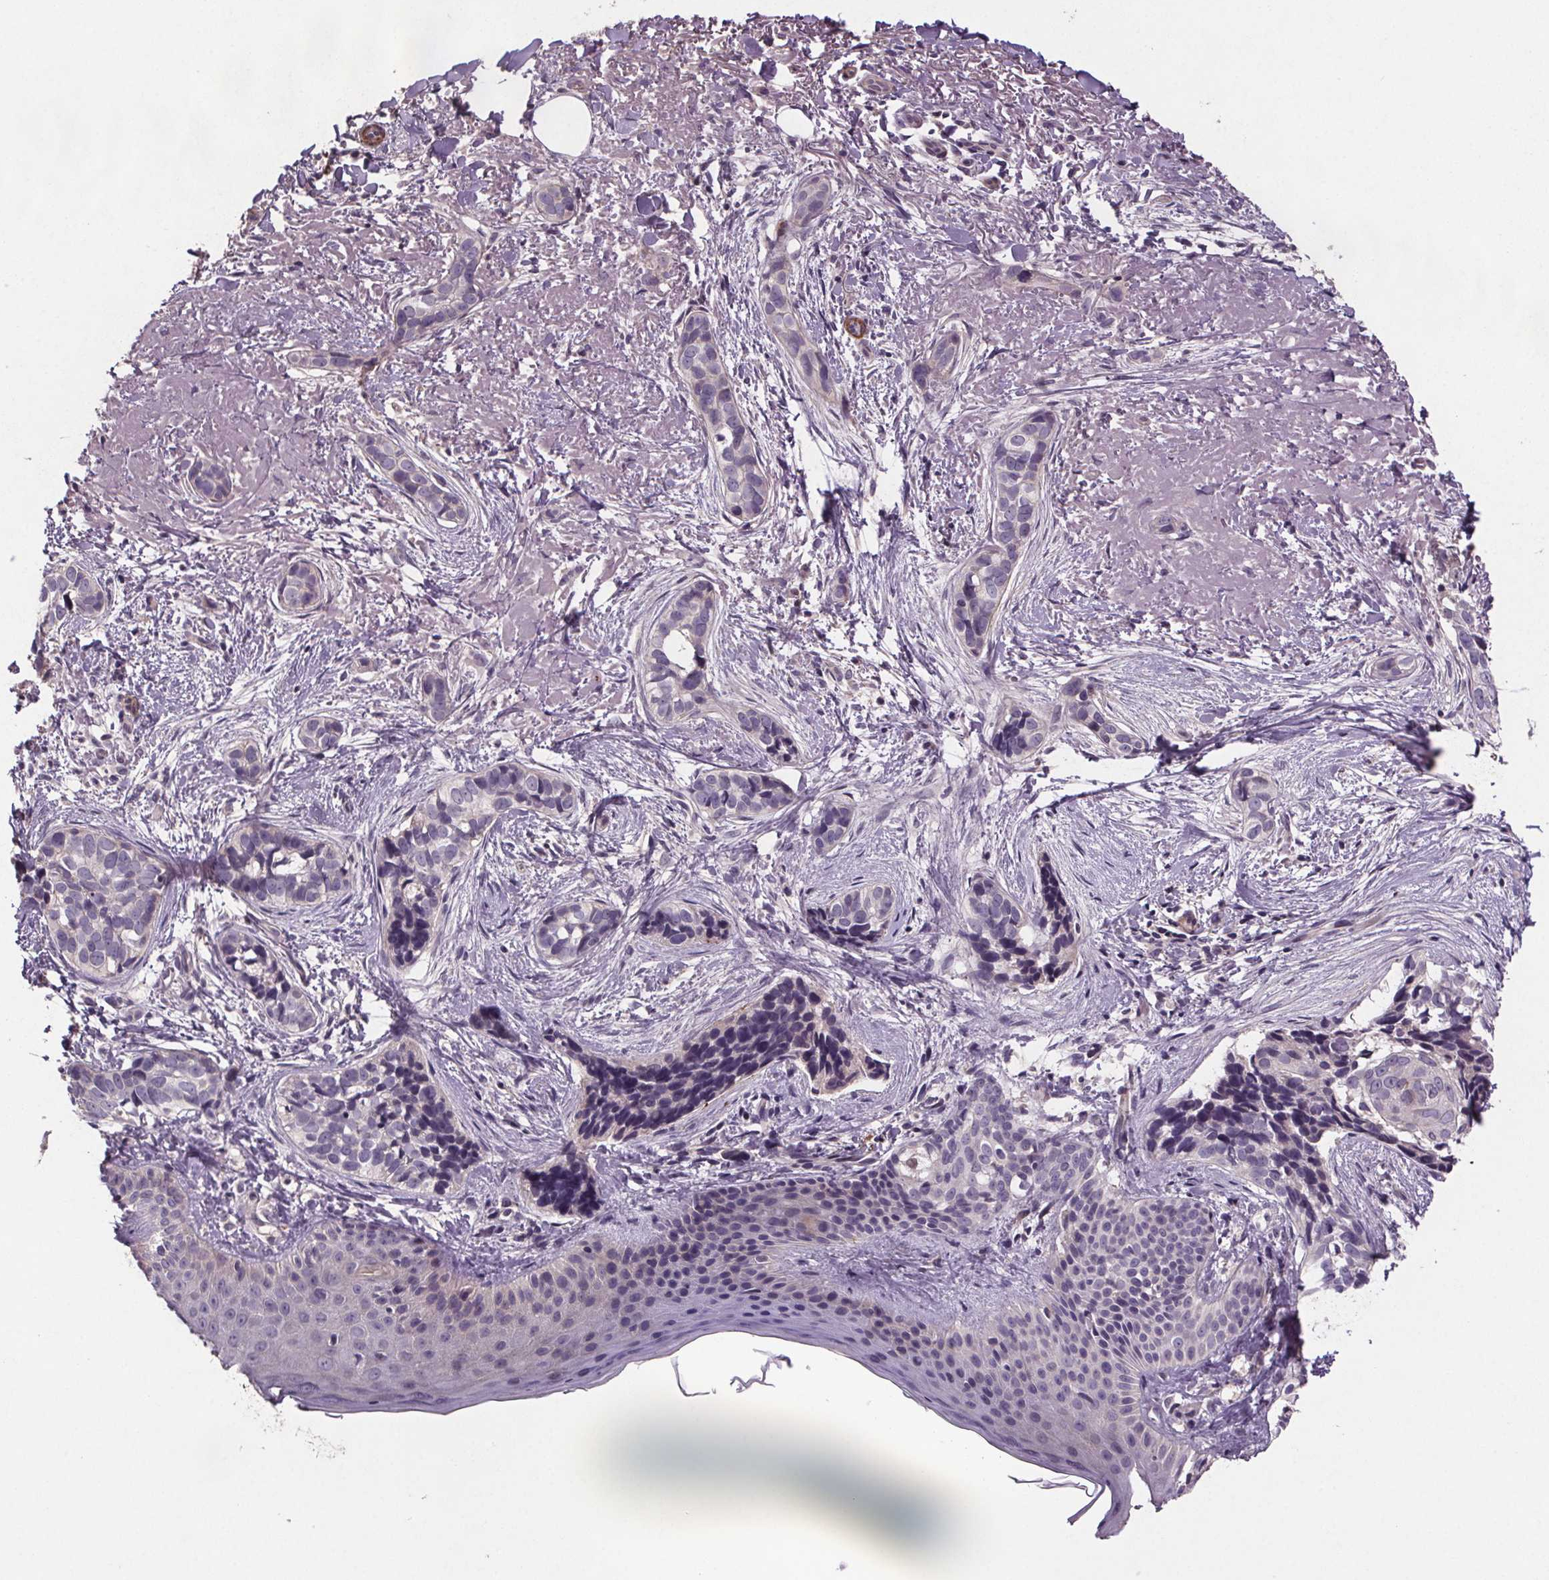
{"staining": {"intensity": "negative", "quantity": "none", "location": "none"}, "tissue": "skin cancer", "cell_type": "Tumor cells", "image_type": "cancer", "snomed": [{"axis": "morphology", "description": "Basal cell carcinoma"}, {"axis": "topography", "description": "Skin"}], "caption": "An IHC image of skin basal cell carcinoma is shown. There is no staining in tumor cells of skin basal cell carcinoma.", "gene": "CLN3", "patient": {"sex": "male", "age": 87}}